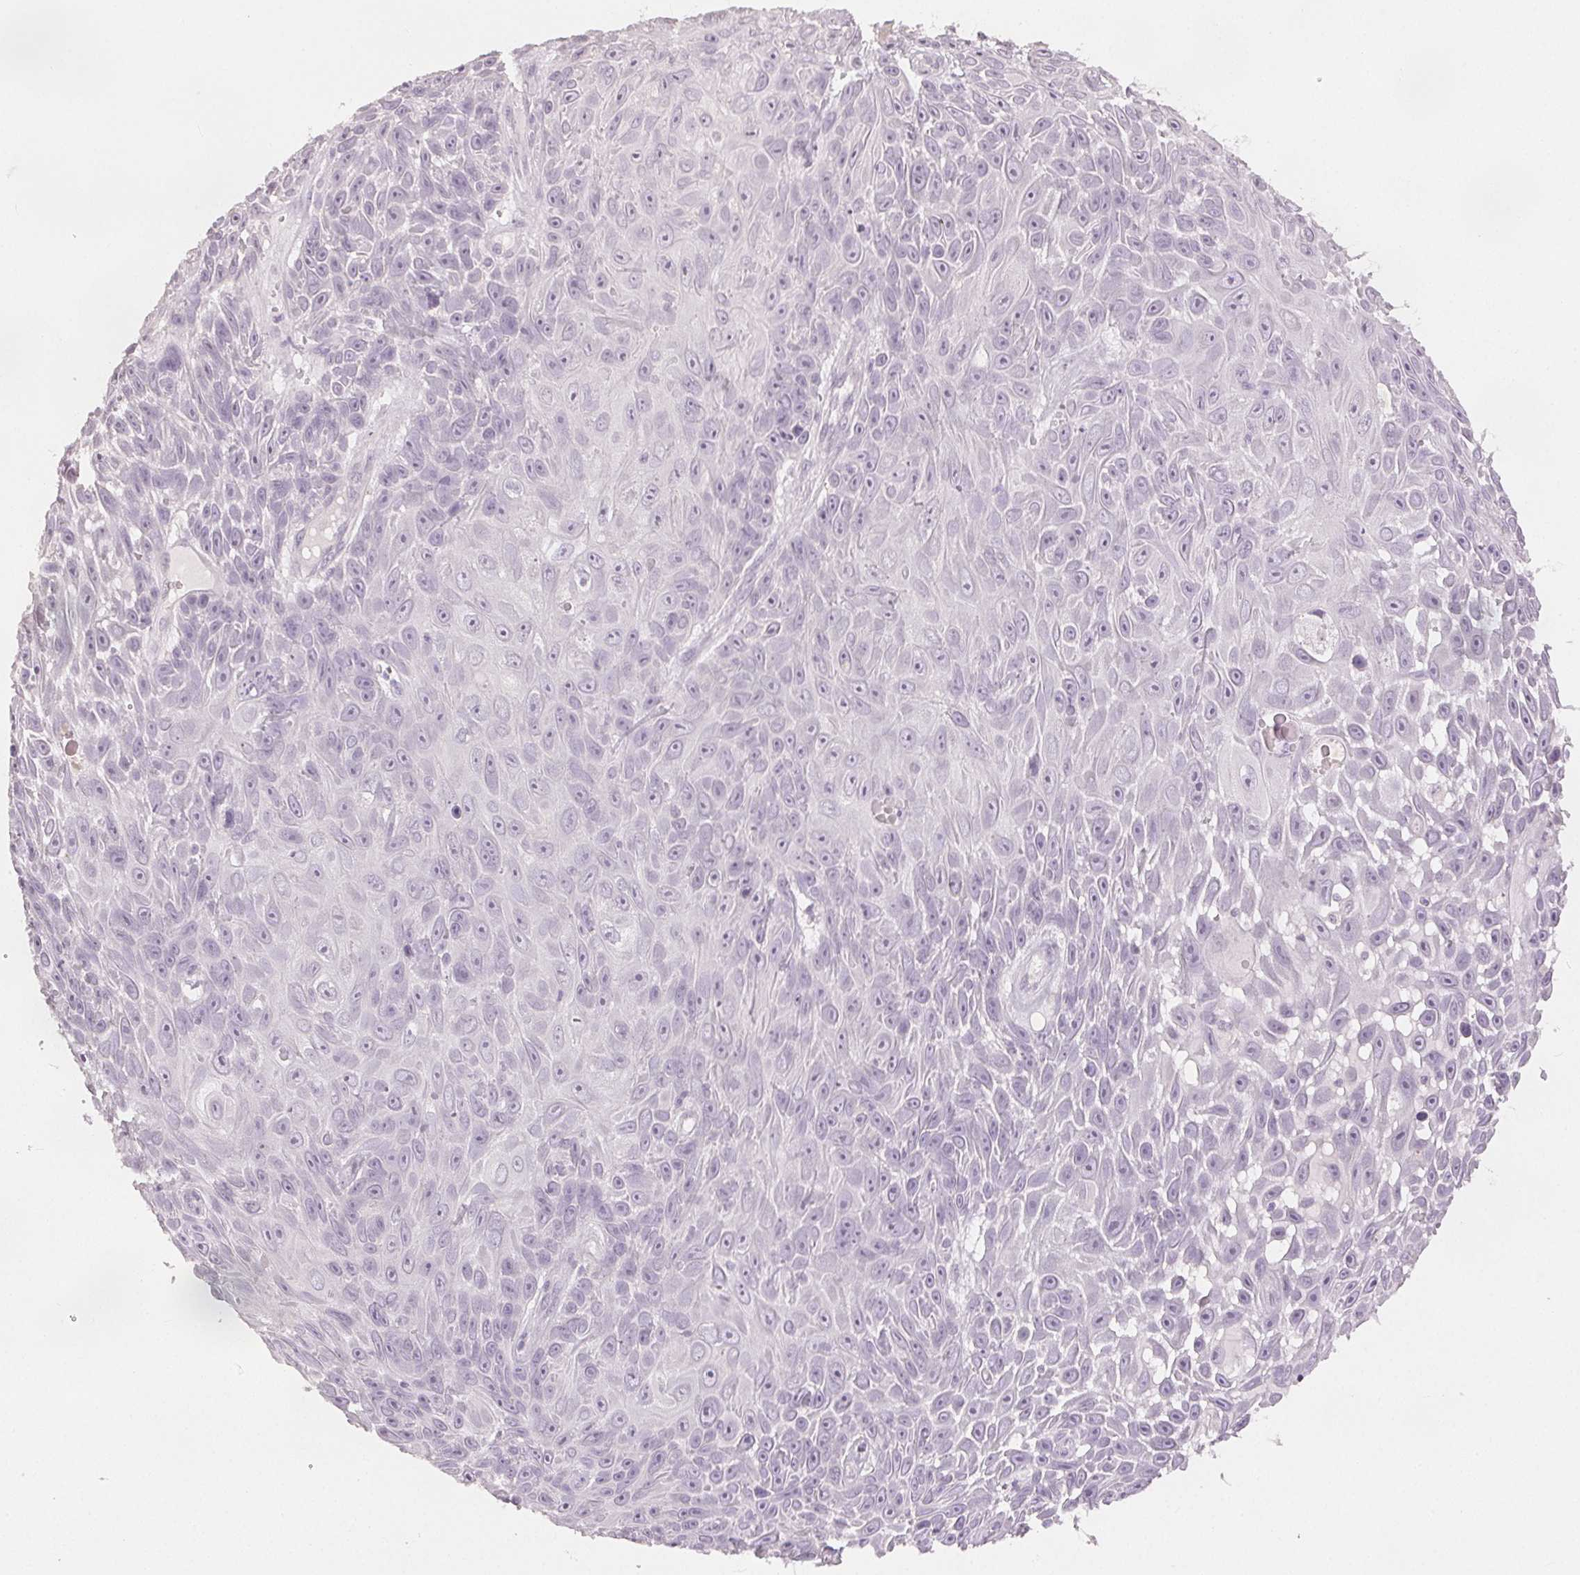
{"staining": {"intensity": "negative", "quantity": "none", "location": "none"}, "tissue": "skin cancer", "cell_type": "Tumor cells", "image_type": "cancer", "snomed": [{"axis": "morphology", "description": "Squamous cell carcinoma, NOS"}, {"axis": "topography", "description": "Skin"}], "caption": "Immunohistochemistry micrograph of squamous cell carcinoma (skin) stained for a protein (brown), which demonstrates no staining in tumor cells.", "gene": "SLC27A5", "patient": {"sex": "male", "age": 82}}